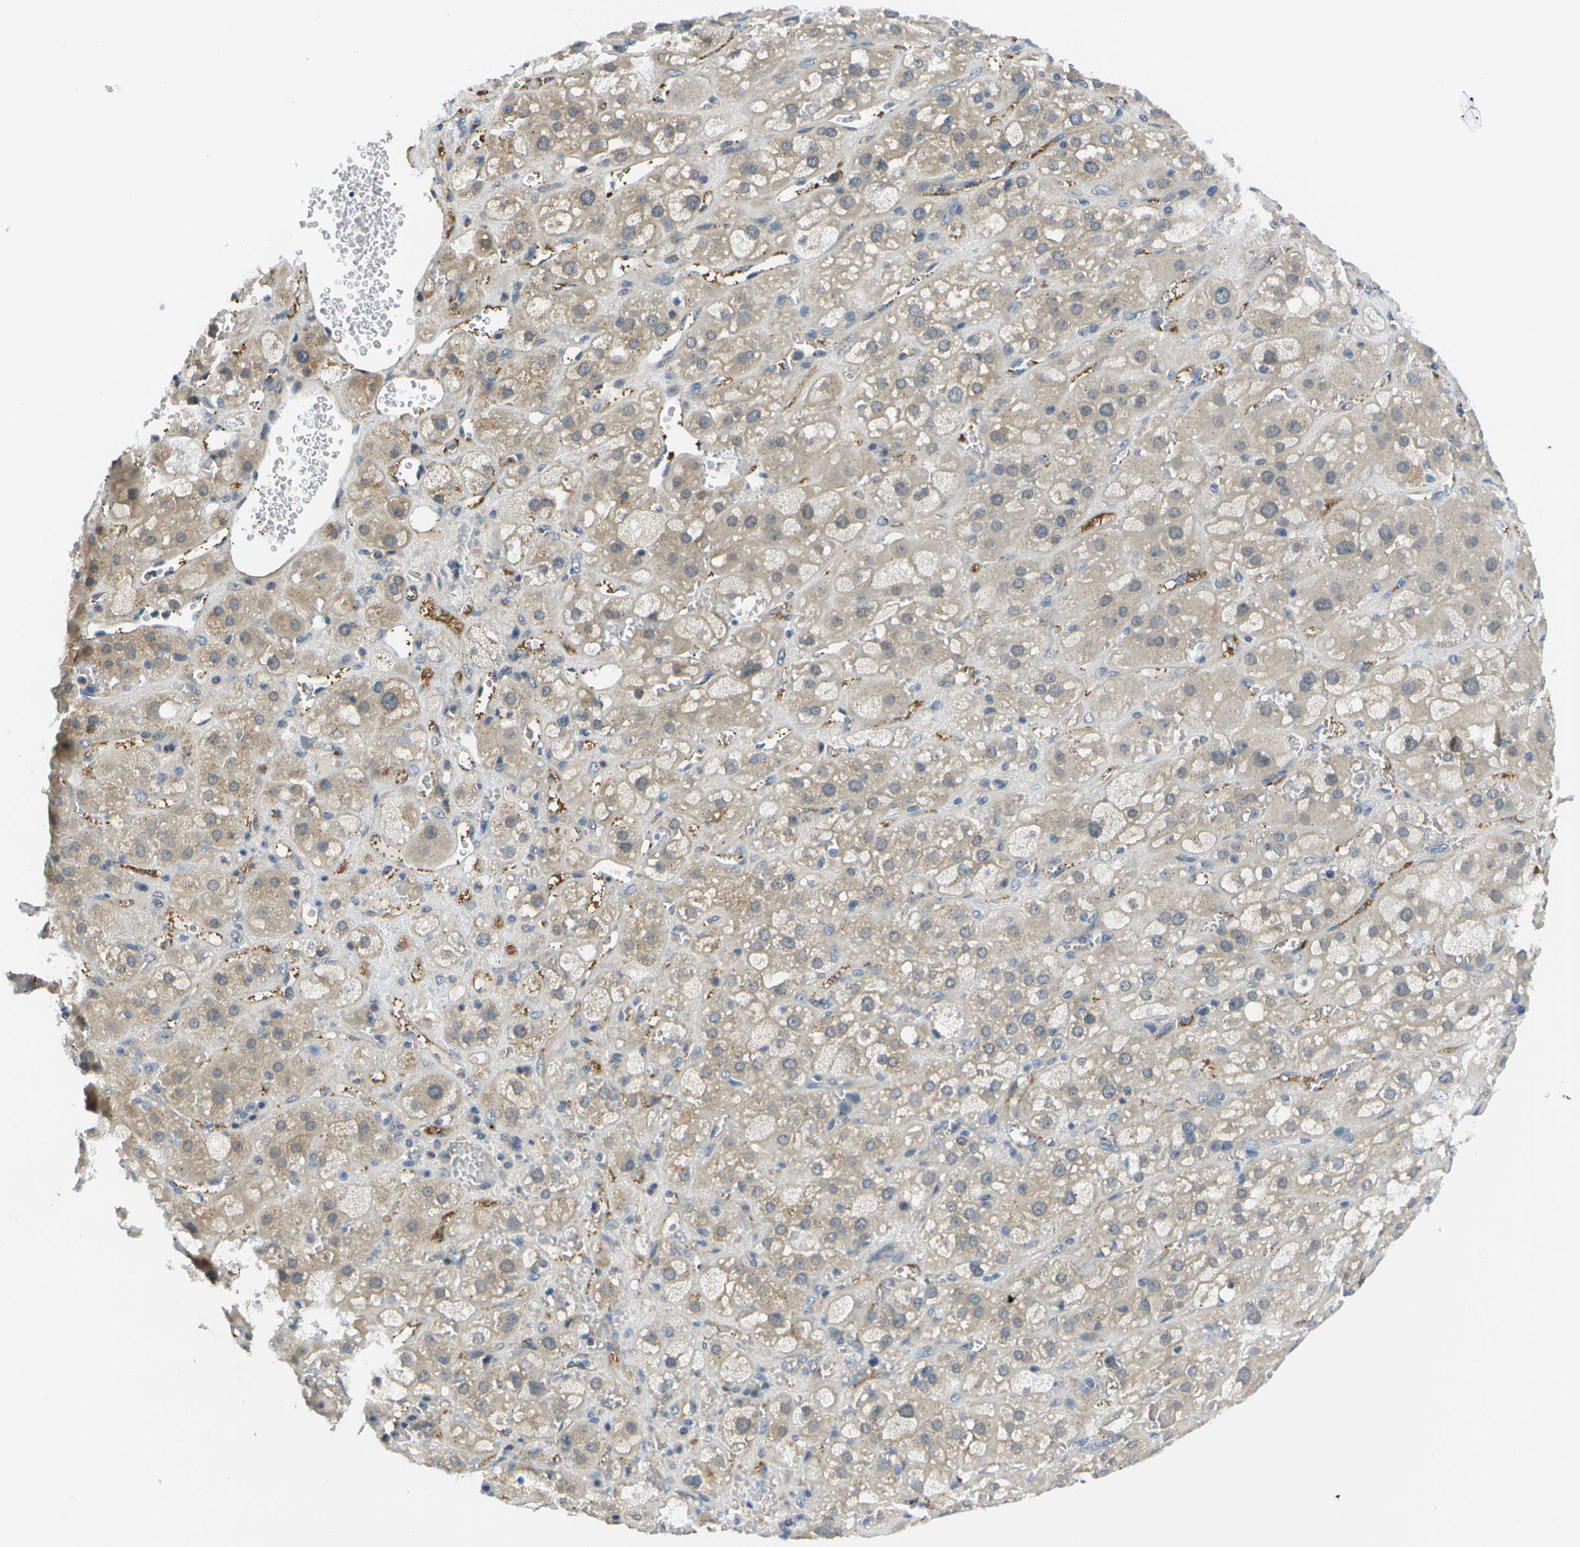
{"staining": {"intensity": "weak", "quantity": "25%-75%", "location": "cytoplasmic/membranous"}, "tissue": "adrenal gland", "cell_type": "Glandular cells", "image_type": "normal", "snomed": [{"axis": "morphology", "description": "Normal tissue, NOS"}, {"axis": "topography", "description": "Adrenal gland"}], "caption": "IHC histopathology image of unremarkable adrenal gland: human adrenal gland stained using immunohistochemistry exhibits low levels of weak protein expression localized specifically in the cytoplasmic/membranous of glandular cells, appearing as a cytoplasmic/membranous brown color.", "gene": "KIAA0040", "patient": {"sex": "female", "age": 47}}